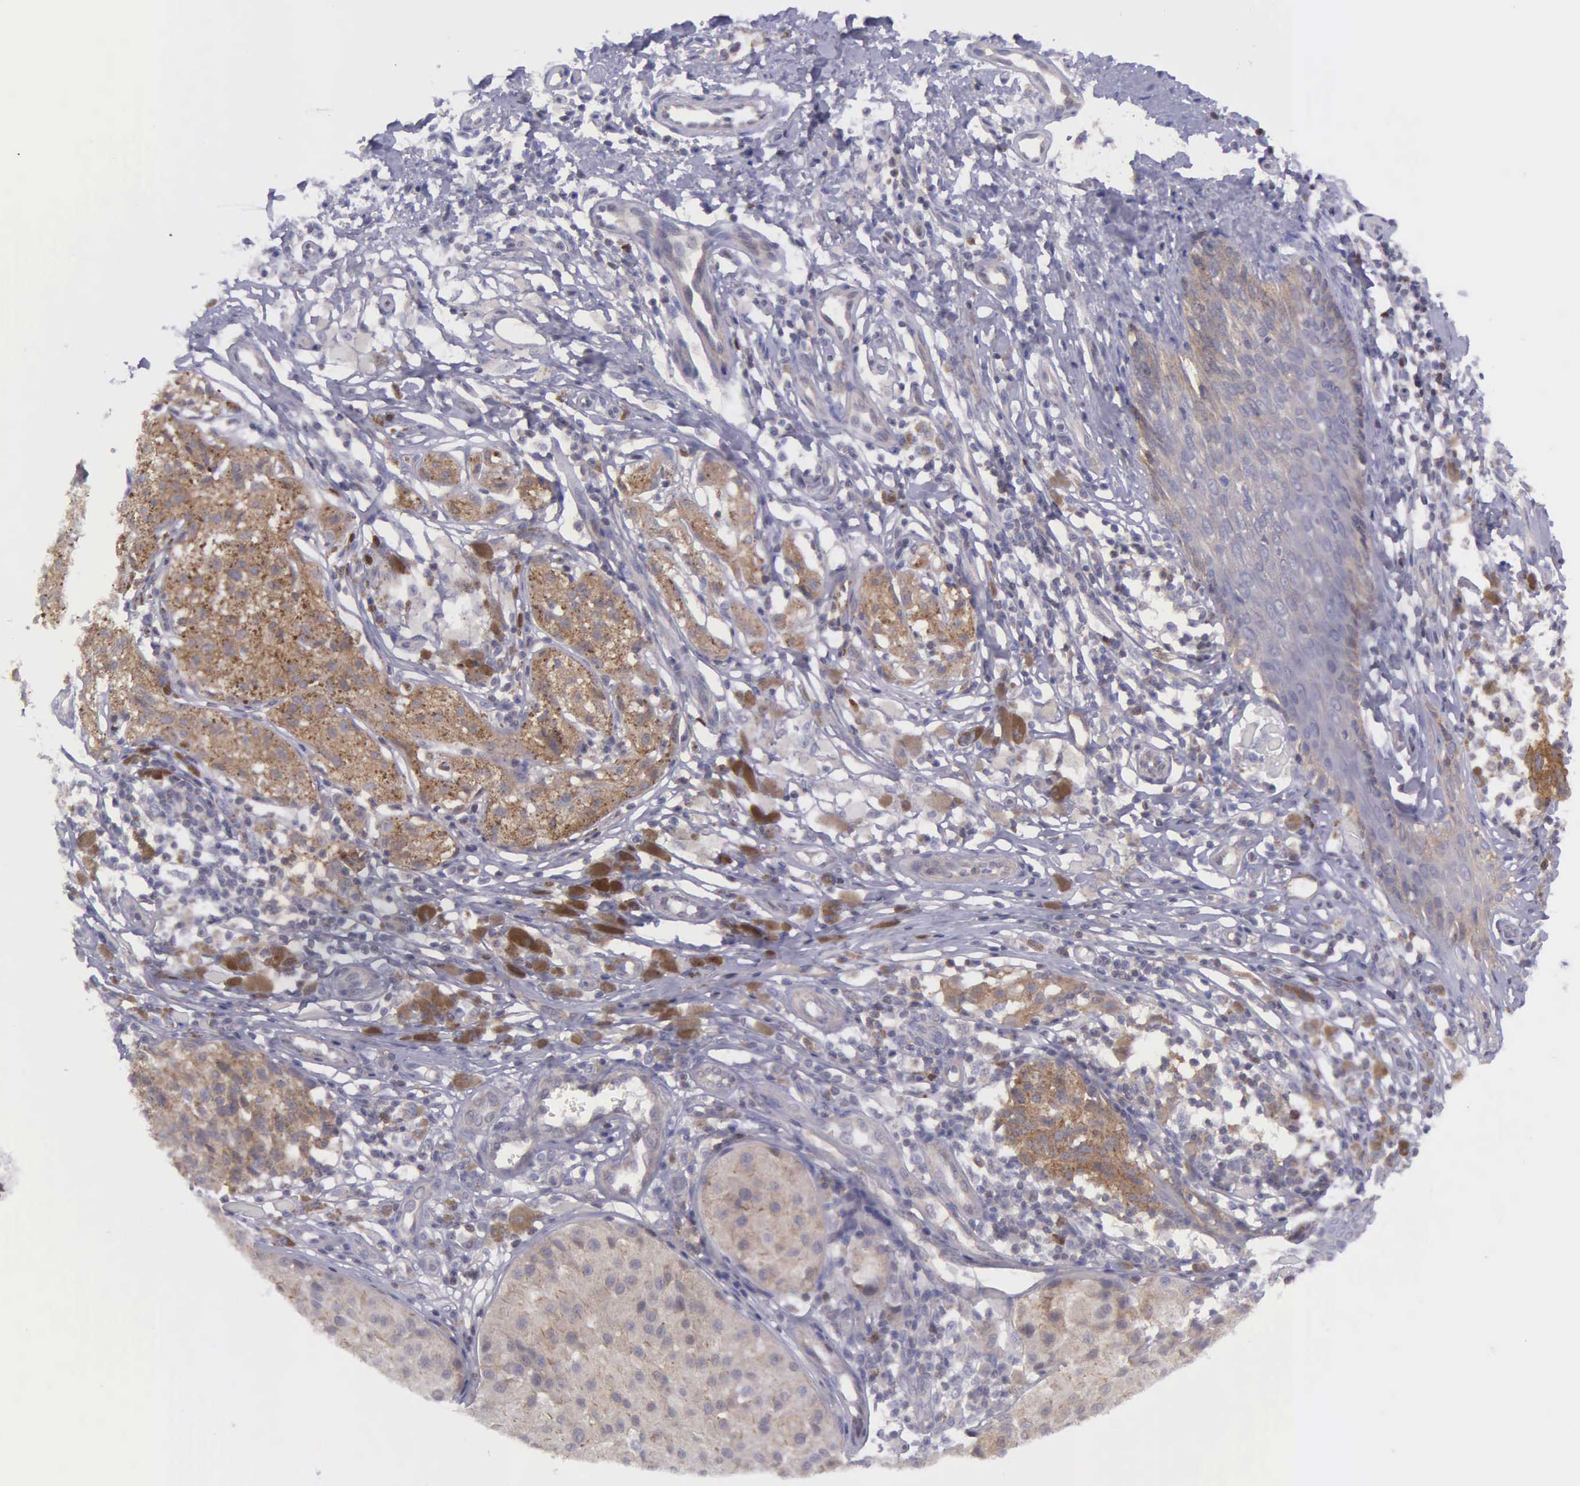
{"staining": {"intensity": "weak", "quantity": ">75%", "location": "cytoplasmic/membranous"}, "tissue": "melanoma", "cell_type": "Tumor cells", "image_type": "cancer", "snomed": [{"axis": "morphology", "description": "Malignant melanoma, NOS"}, {"axis": "topography", "description": "Skin"}], "caption": "A micrograph of melanoma stained for a protein exhibits weak cytoplasmic/membranous brown staining in tumor cells.", "gene": "MICAL3", "patient": {"sex": "male", "age": 36}}